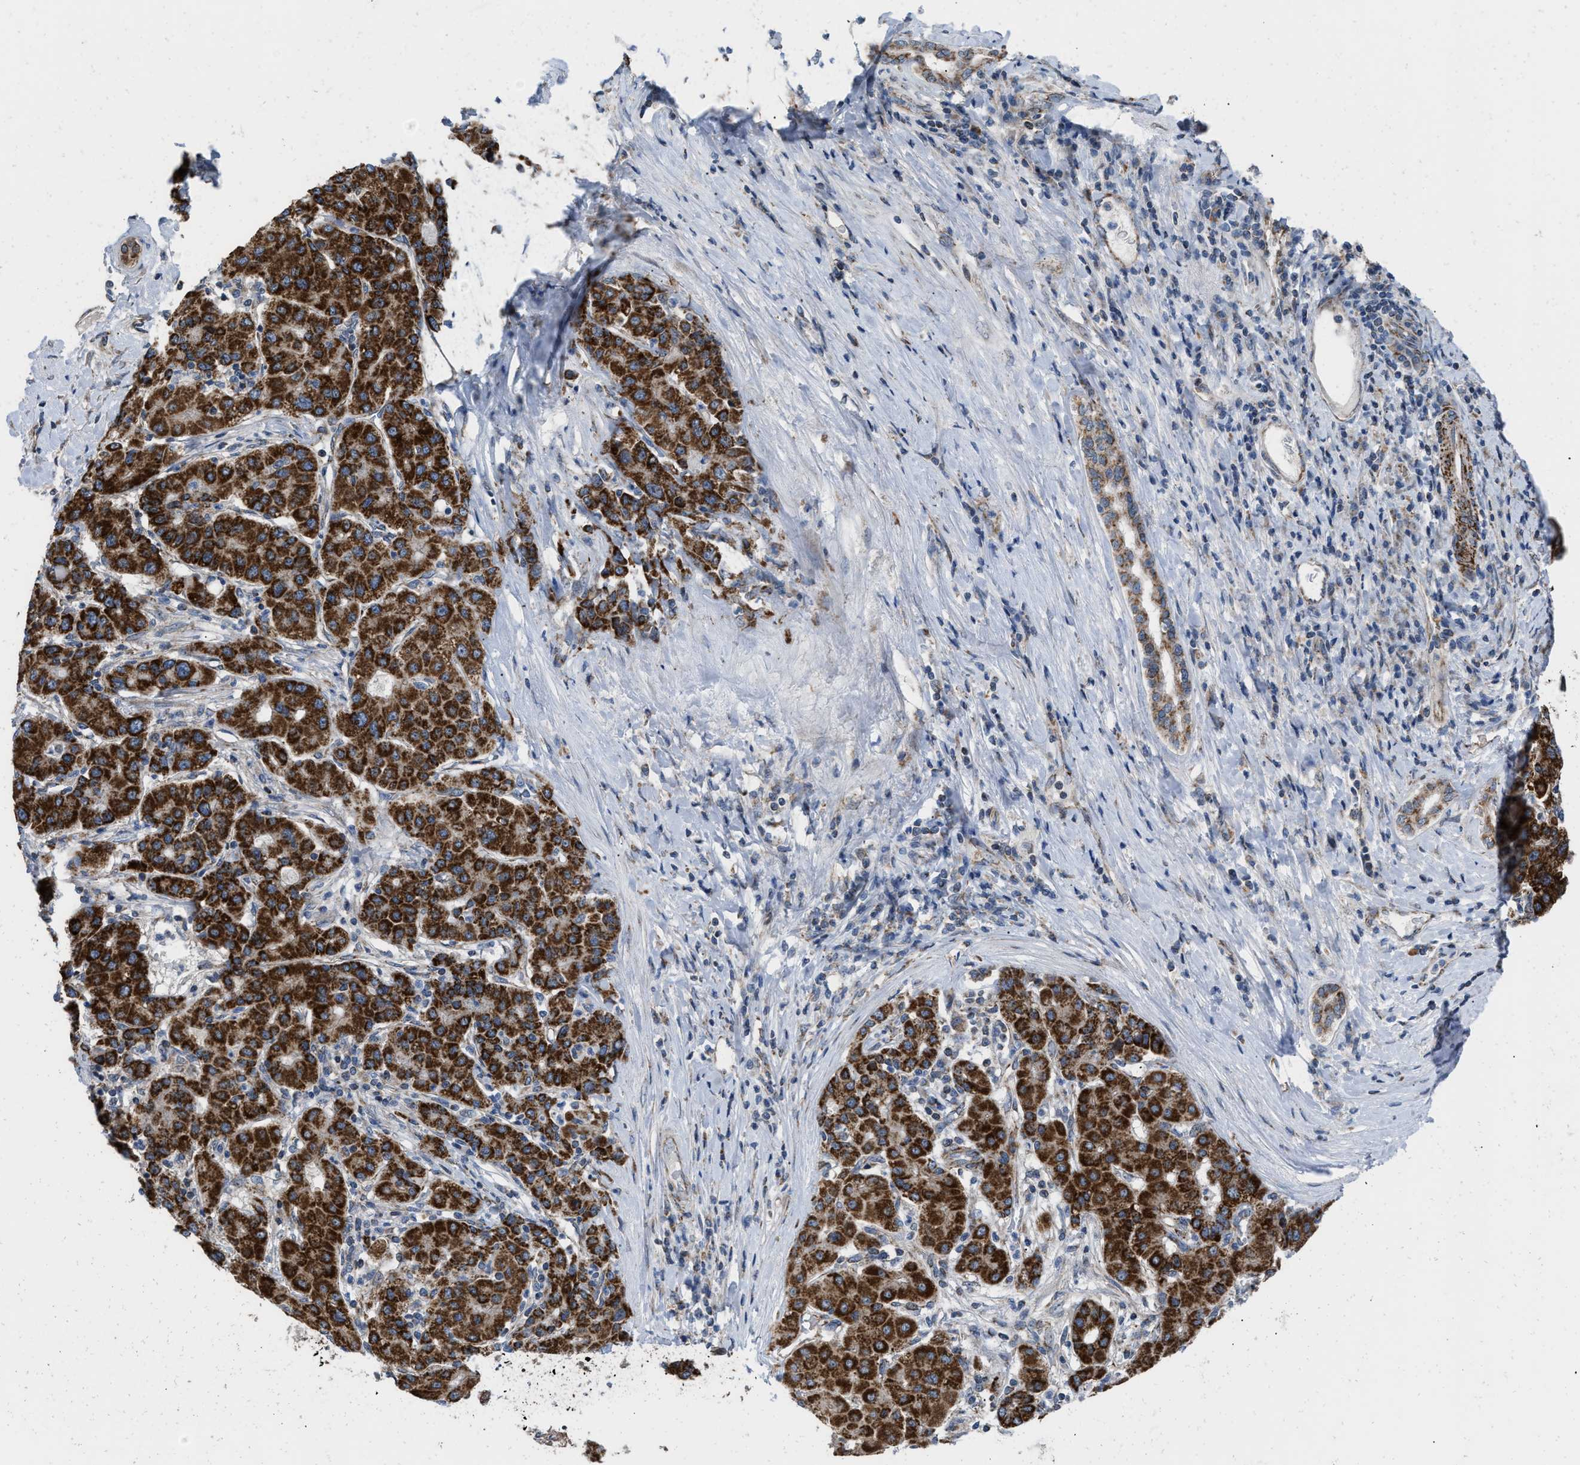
{"staining": {"intensity": "strong", "quantity": ">75%", "location": "cytoplasmic/membranous"}, "tissue": "liver cancer", "cell_type": "Tumor cells", "image_type": "cancer", "snomed": [{"axis": "morphology", "description": "Carcinoma, Hepatocellular, NOS"}, {"axis": "topography", "description": "Liver"}], "caption": "Approximately >75% of tumor cells in liver cancer display strong cytoplasmic/membranous protein expression as visualized by brown immunohistochemical staining.", "gene": "AKAP1", "patient": {"sex": "male", "age": 65}}